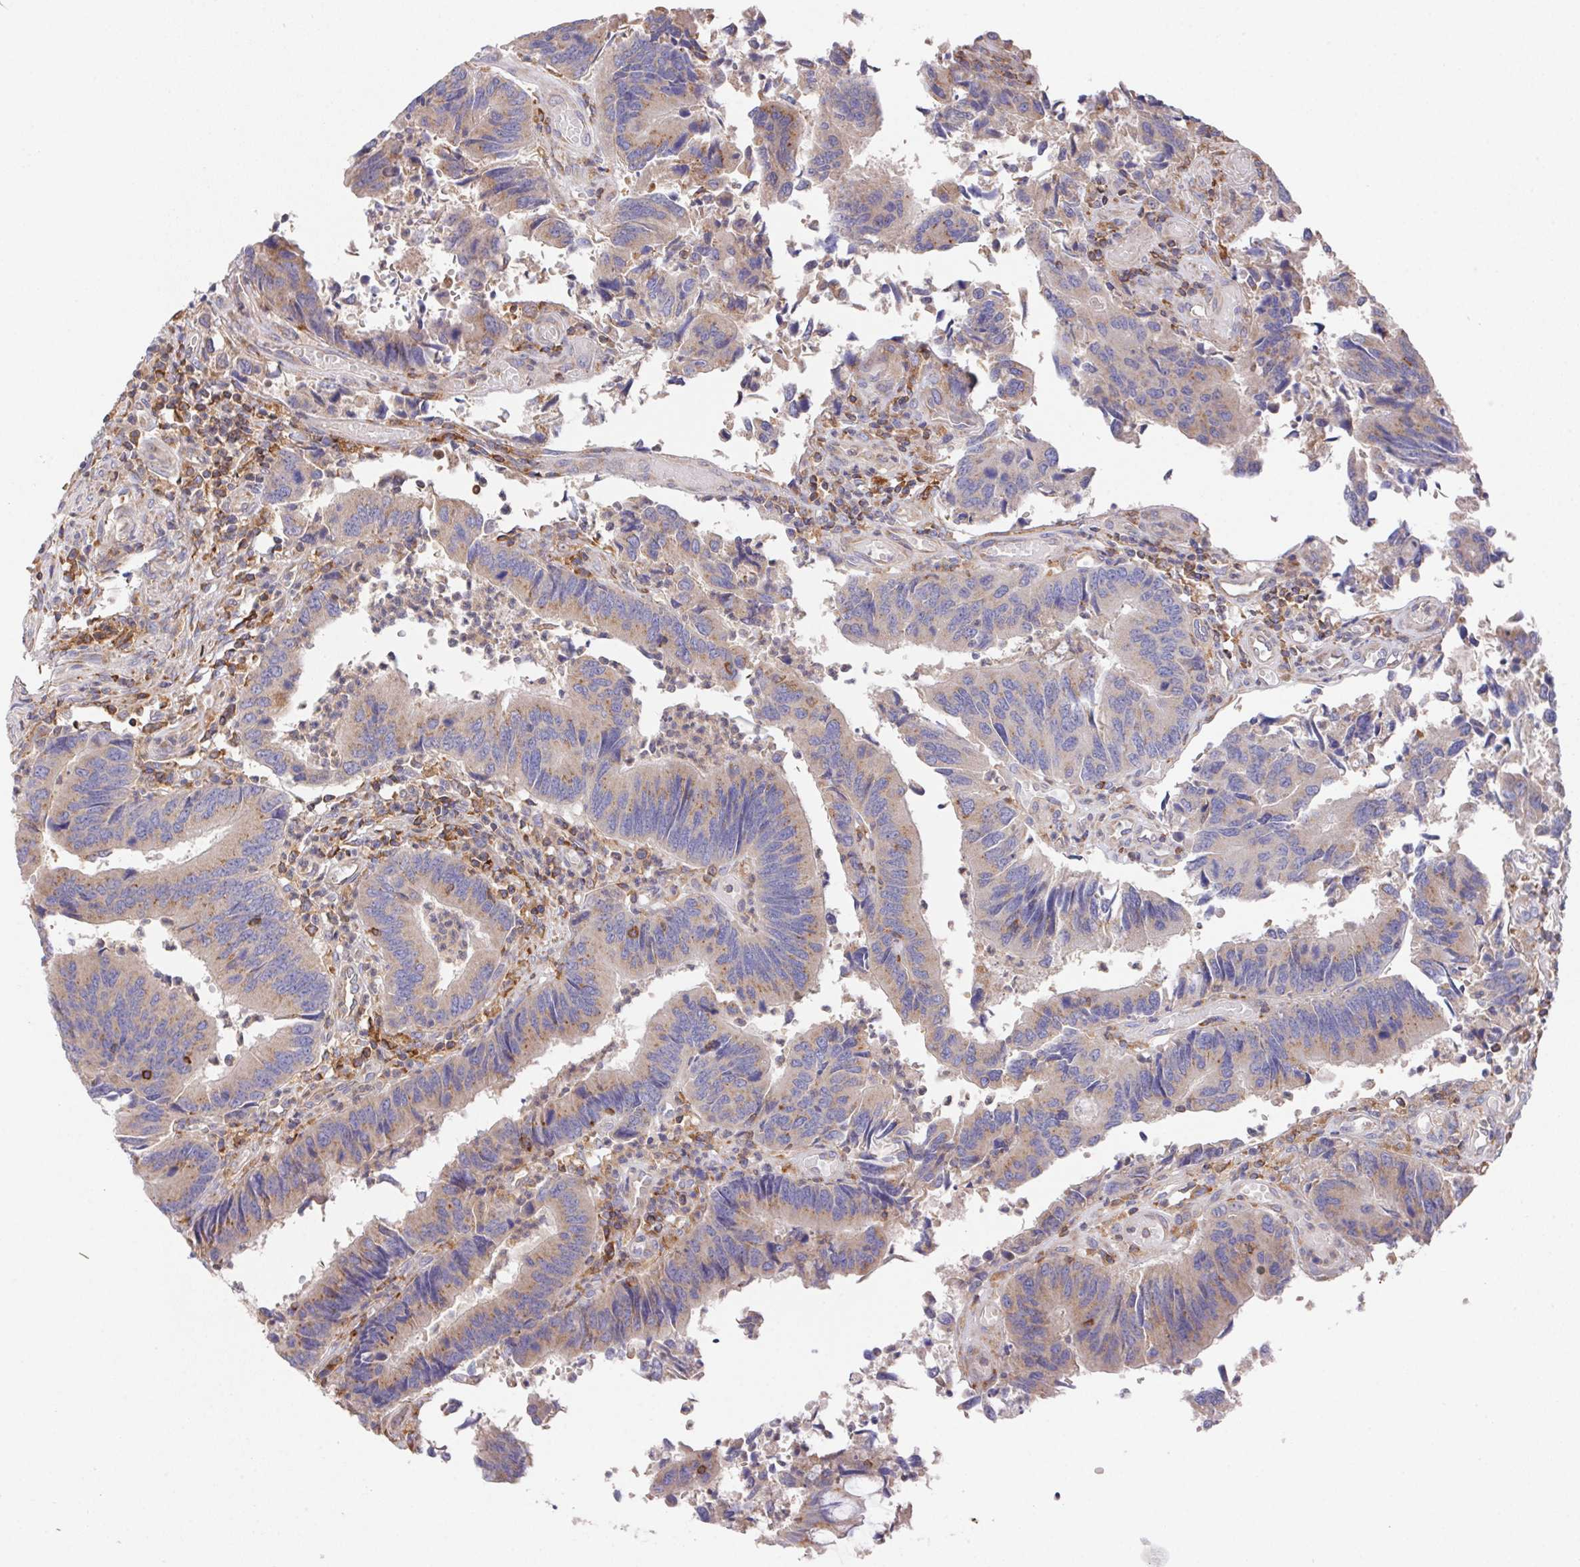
{"staining": {"intensity": "weak", "quantity": "<25%", "location": "cytoplasmic/membranous"}, "tissue": "colorectal cancer", "cell_type": "Tumor cells", "image_type": "cancer", "snomed": [{"axis": "morphology", "description": "Adenocarcinoma, NOS"}, {"axis": "topography", "description": "Colon"}], "caption": "Tumor cells are negative for brown protein staining in adenocarcinoma (colorectal).", "gene": "FAM241A", "patient": {"sex": "female", "age": 67}}